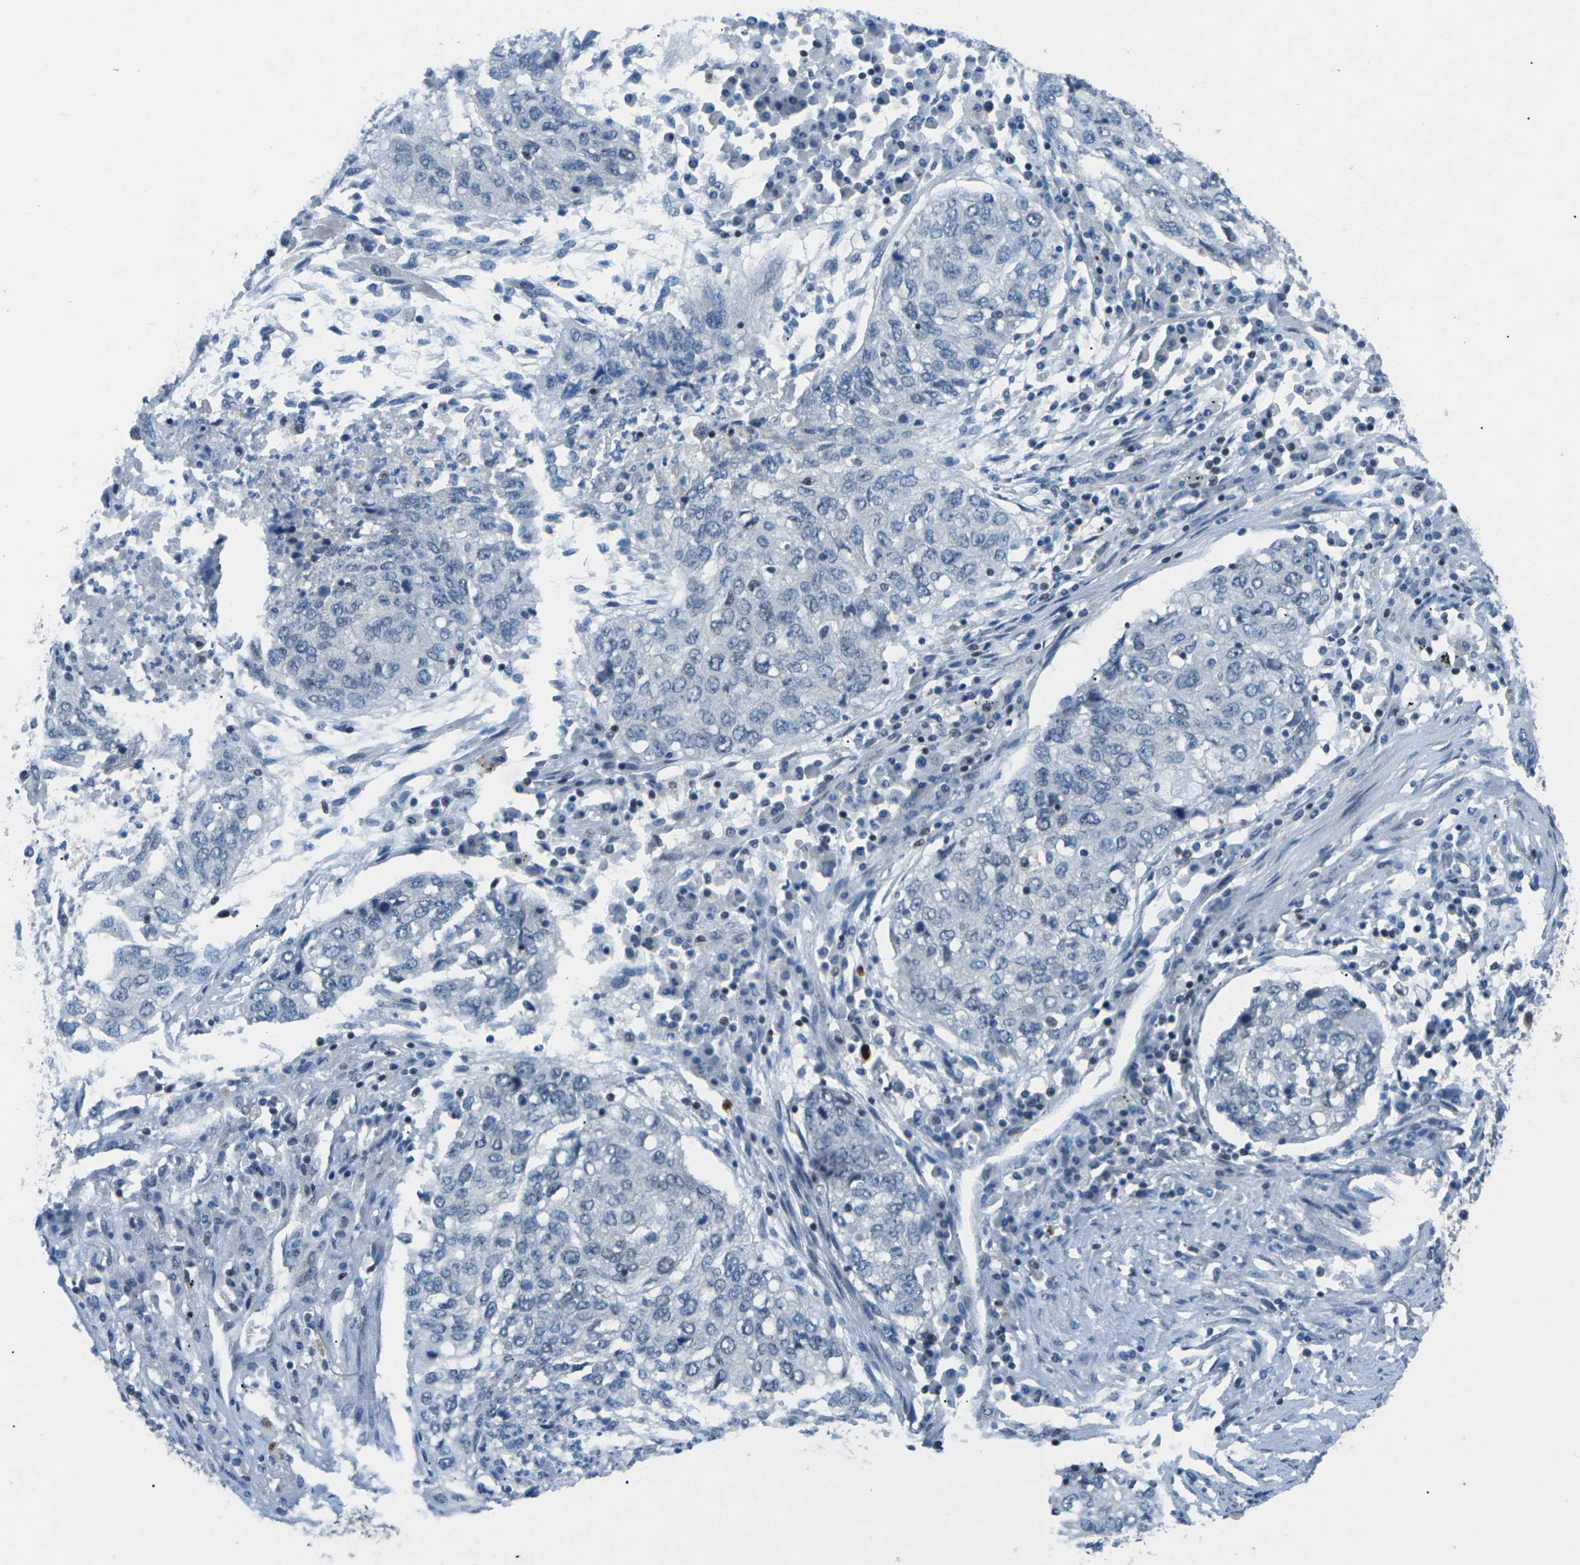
{"staining": {"intensity": "negative", "quantity": "none", "location": "none"}, "tissue": "lung cancer", "cell_type": "Tumor cells", "image_type": "cancer", "snomed": [{"axis": "morphology", "description": "Squamous cell carcinoma, NOS"}, {"axis": "topography", "description": "Lung"}], "caption": "A photomicrograph of human lung cancer (squamous cell carcinoma) is negative for staining in tumor cells.", "gene": "MBNL1", "patient": {"sex": "female", "age": 63}}